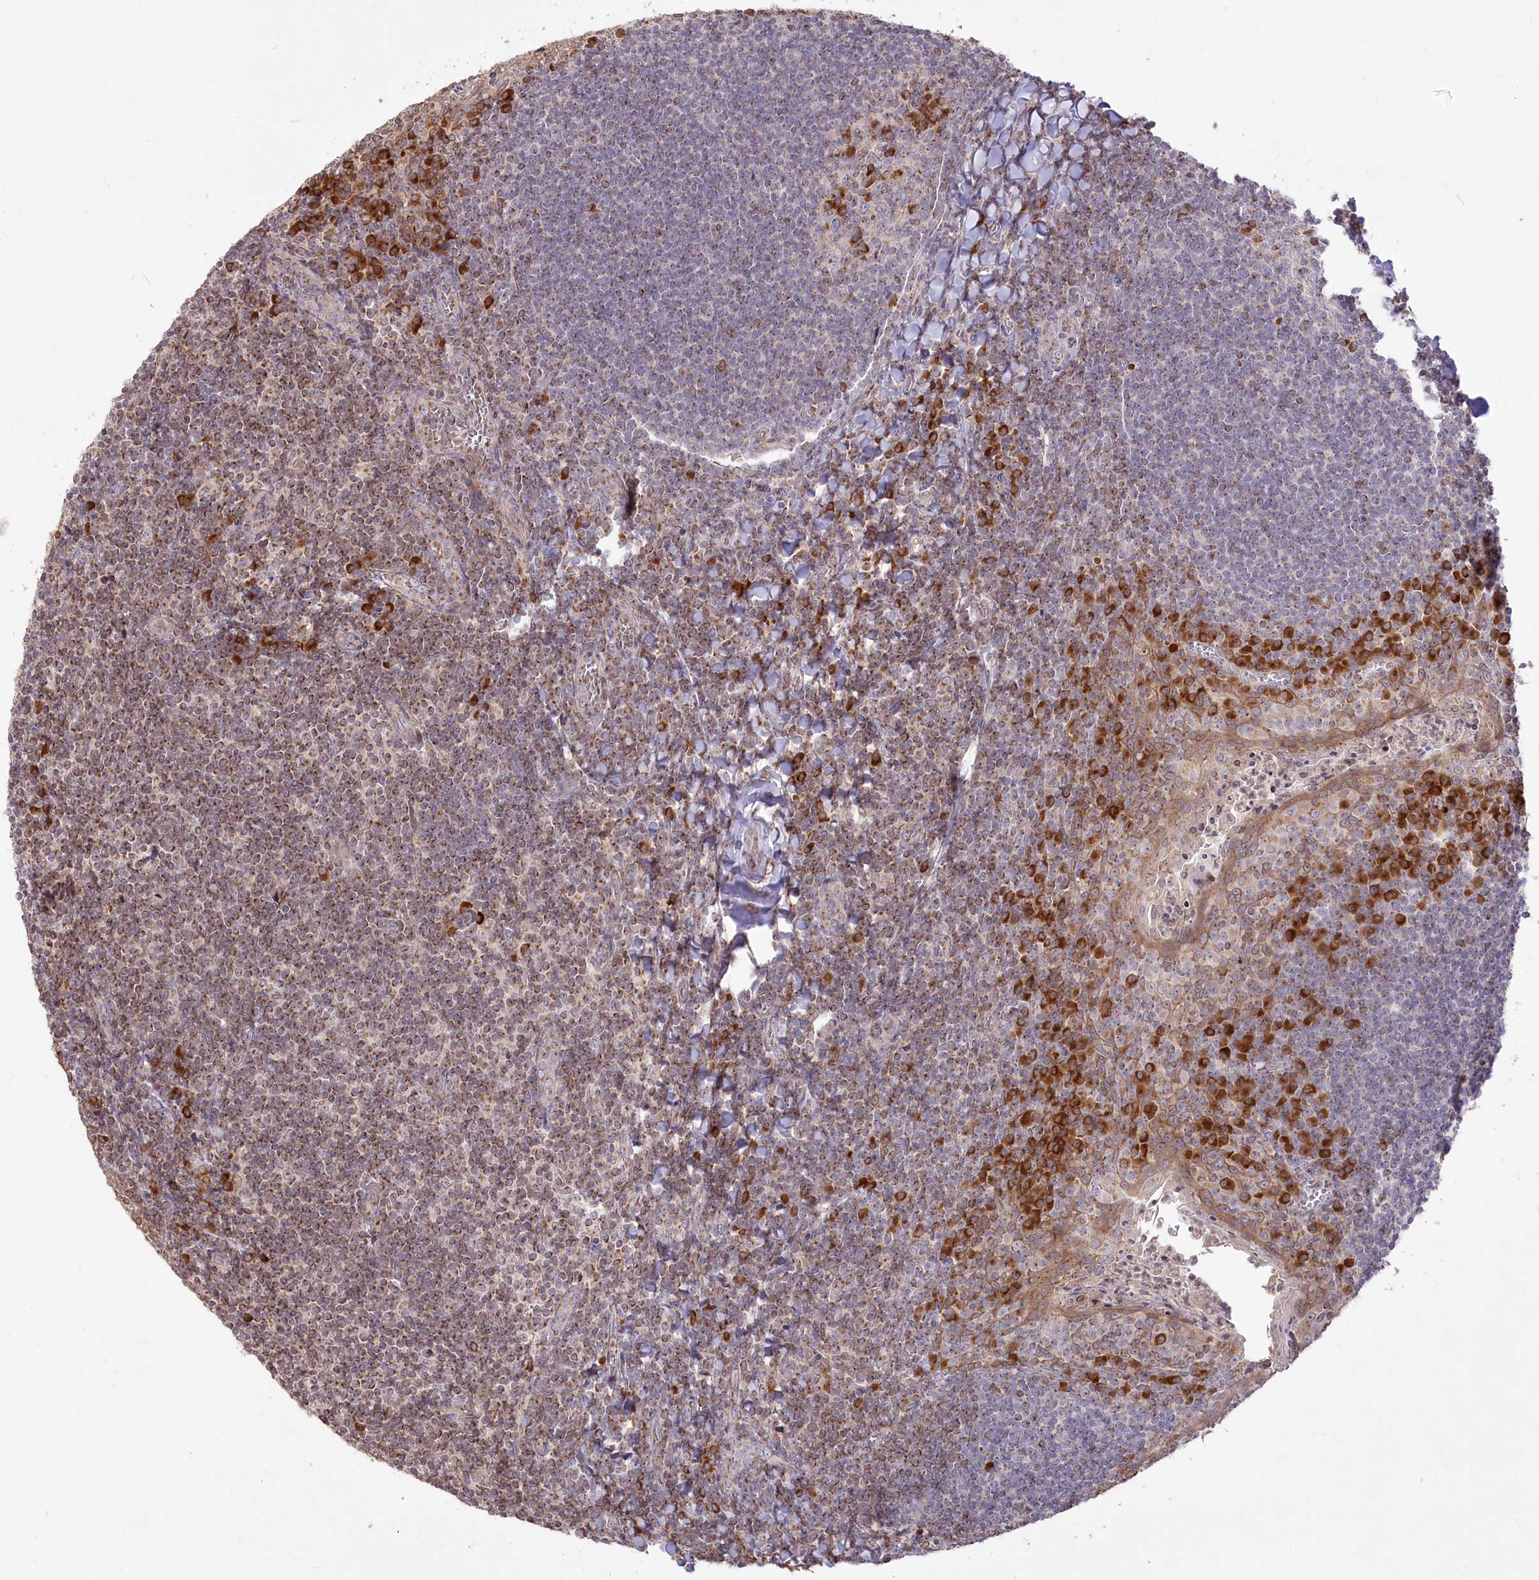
{"staining": {"intensity": "moderate", "quantity": "<25%", "location": "cytoplasmic/membranous"}, "tissue": "tonsil", "cell_type": "Germinal center cells", "image_type": "normal", "snomed": [{"axis": "morphology", "description": "Normal tissue, NOS"}, {"axis": "topography", "description": "Tonsil"}], "caption": "The image reveals immunohistochemical staining of normal tonsil. There is moderate cytoplasmic/membranous staining is seen in about <25% of germinal center cells.", "gene": "STT3B", "patient": {"sex": "male", "age": 27}}